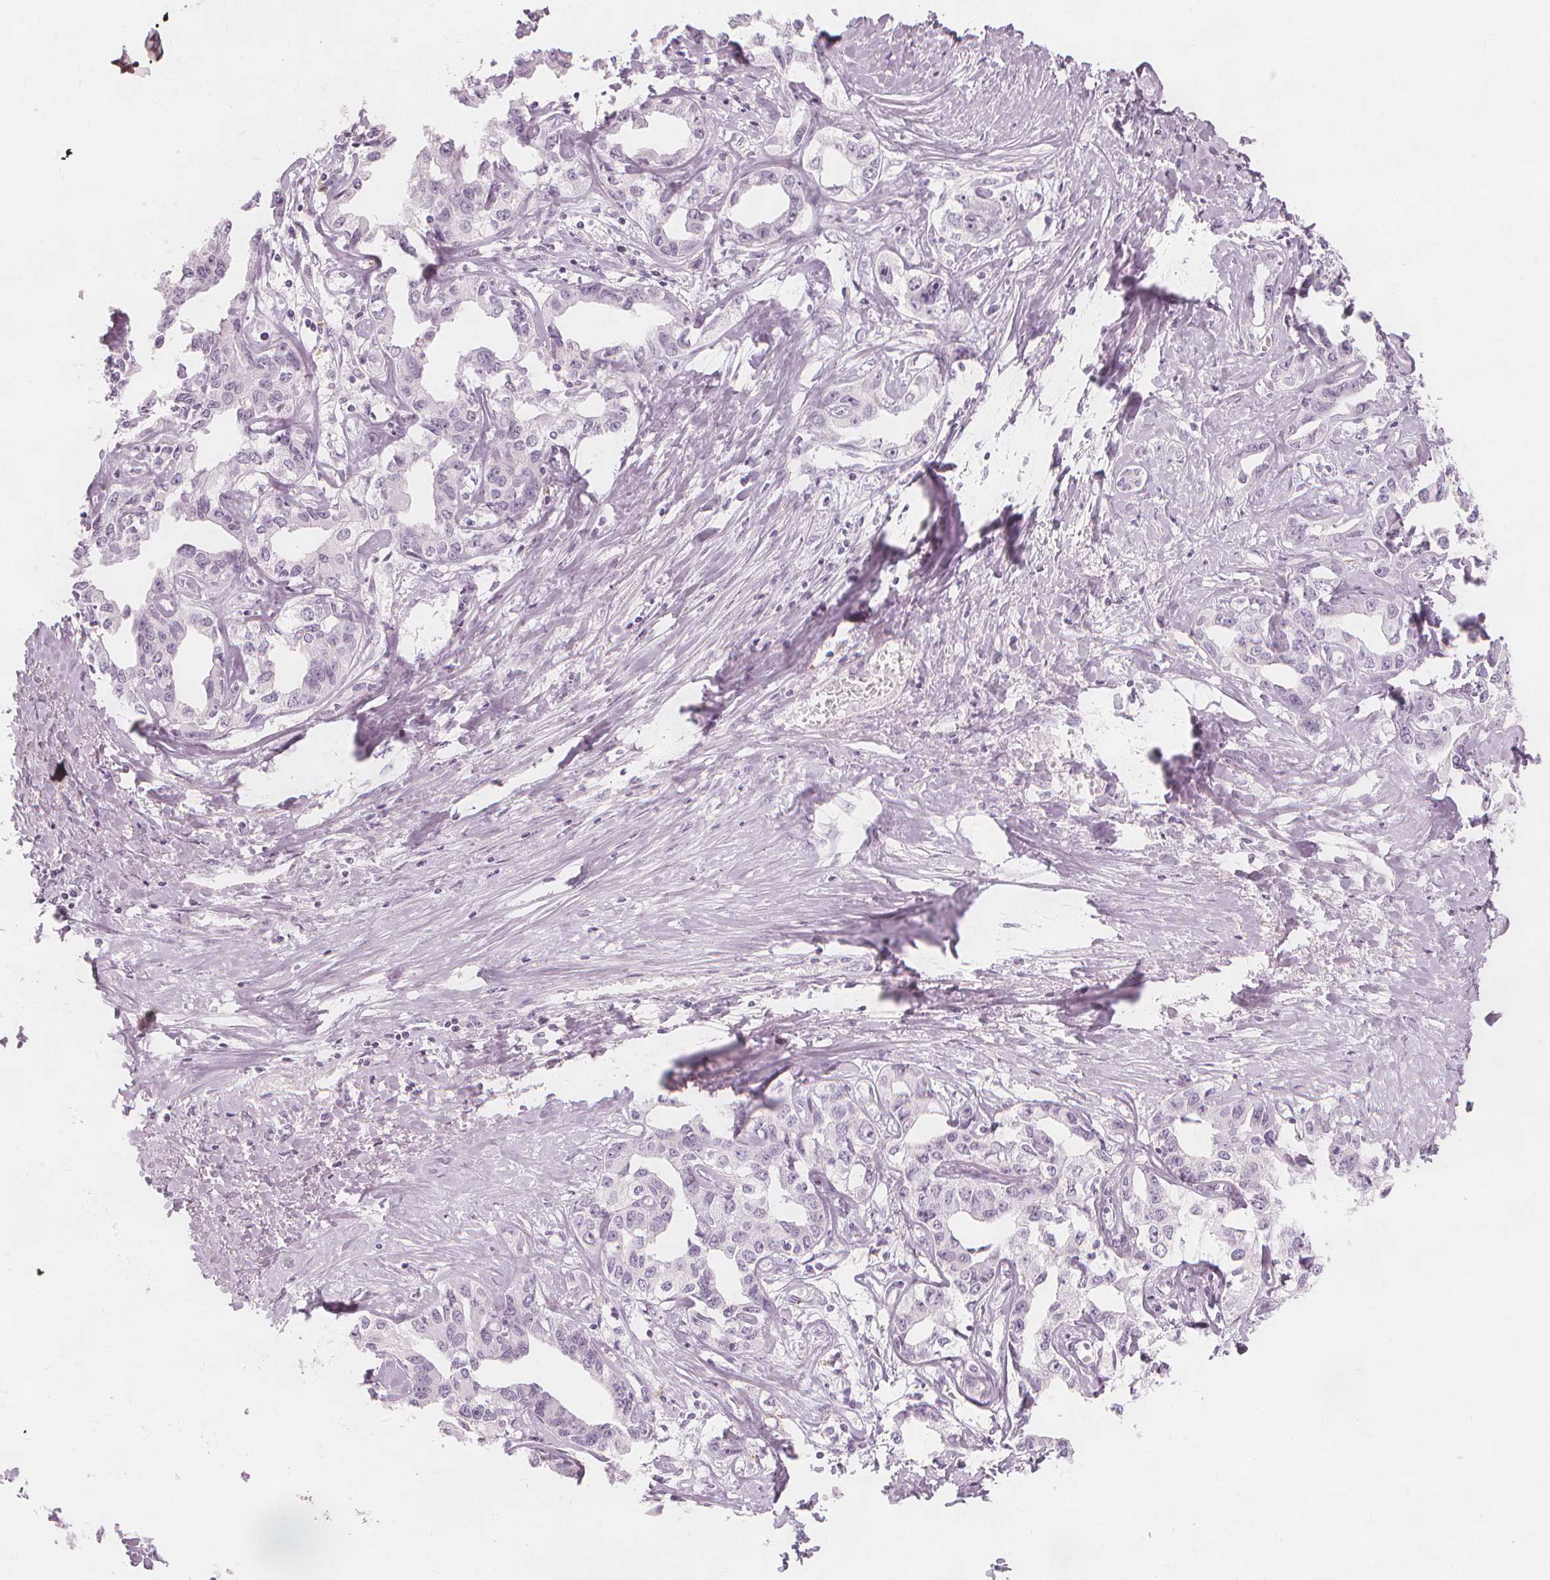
{"staining": {"intensity": "negative", "quantity": "none", "location": "none"}, "tissue": "liver cancer", "cell_type": "Tumor cells", "image_type": "cancer", "snomed": [{"axis": "morphology", "description": "Cholangiocarcinoma"}, {"axis": "topography", "description": "Liver"}], "caption": "An immunohistochemistry image of liver cancer is shown. There is no staining in tumor cells of liver cancer.", "gene": "TFF1", "patient": {"sex": "male", "age": 59}}